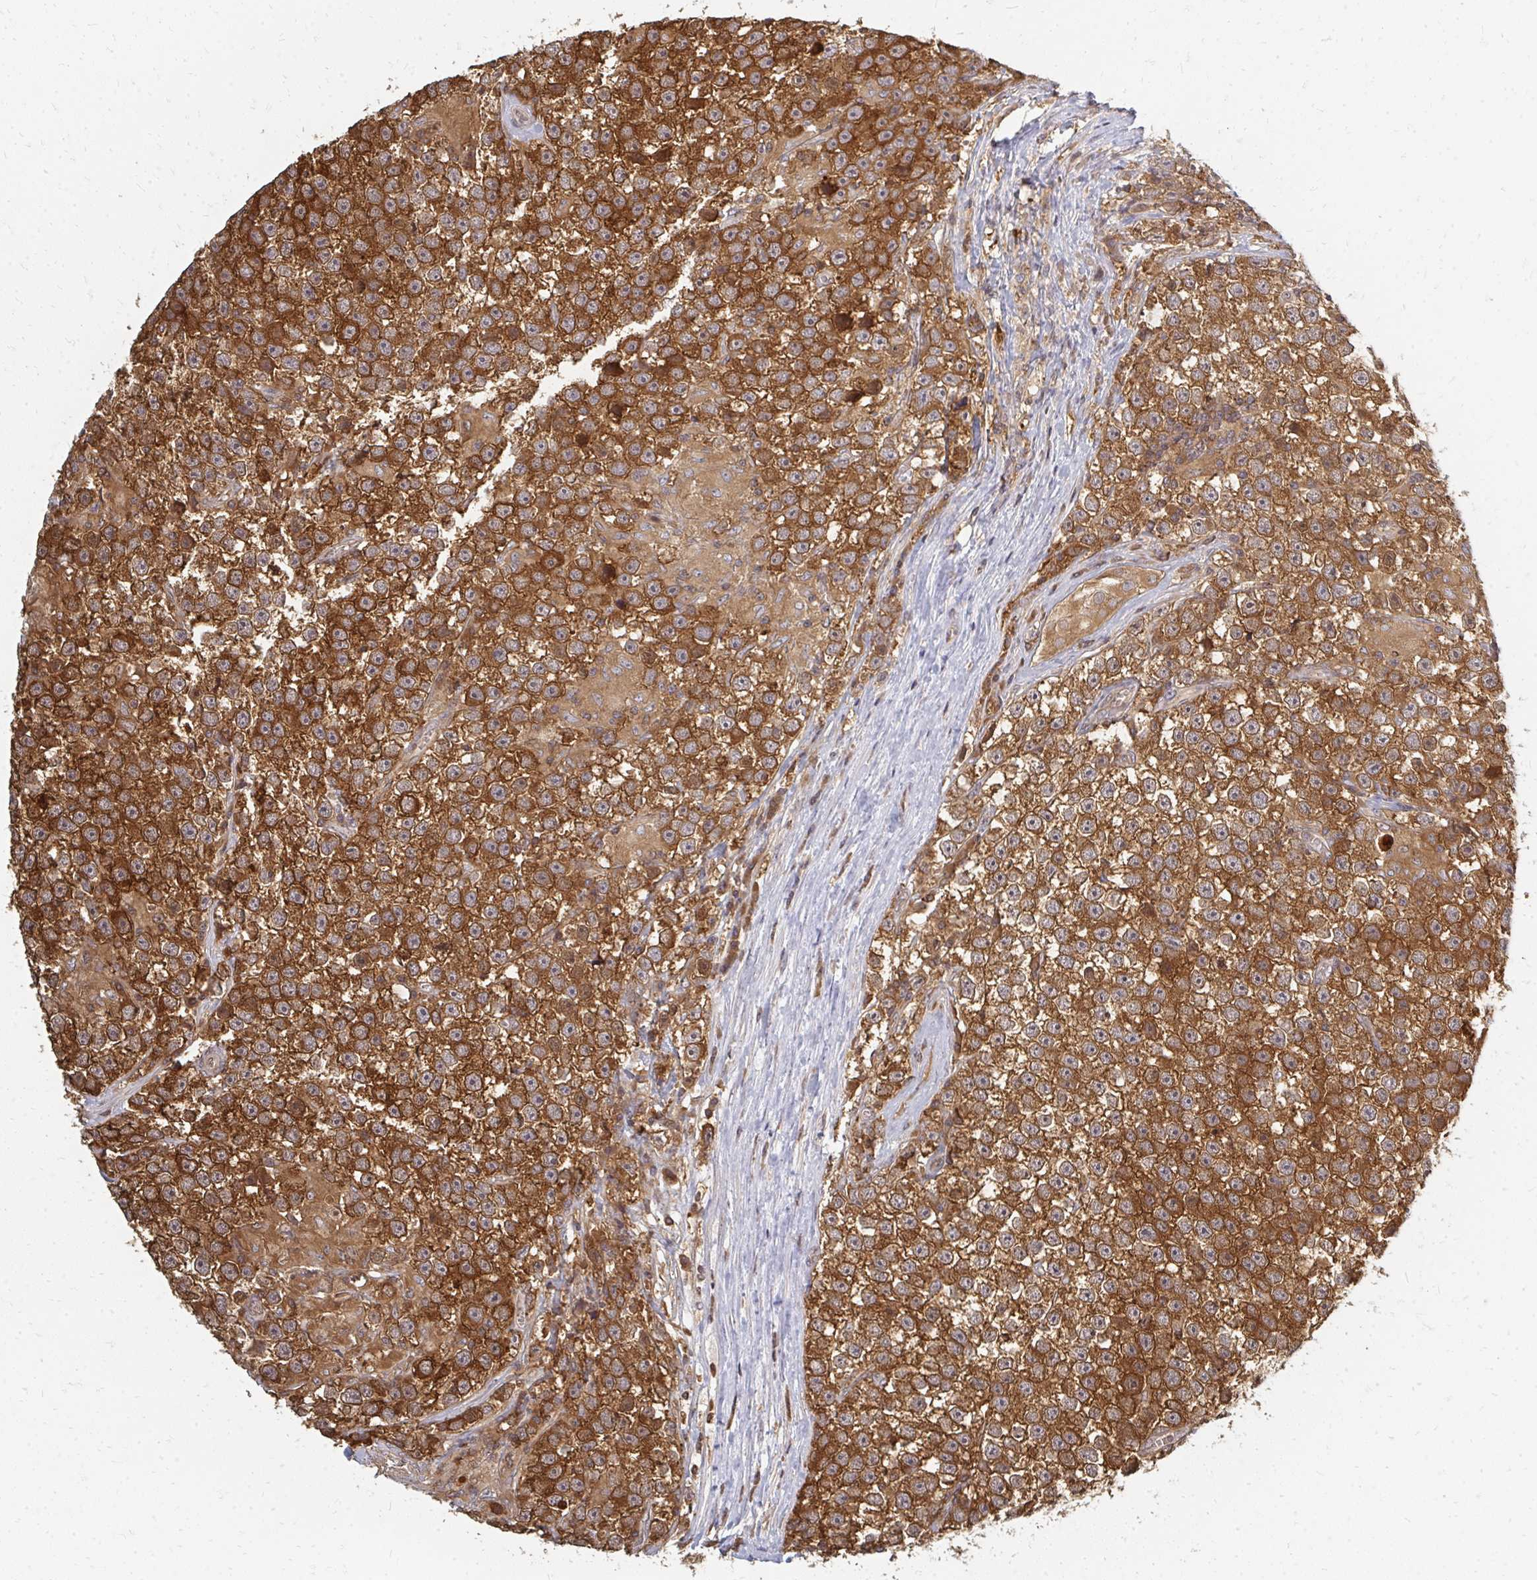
{"staining": {"intensity": "strong", "quantity": ">75%", "location": "cytoplasmic/membranous"}, "tissue": "testis cancer", "cell_type": "Tumor cells", "image_type": "cancer", "snomed": [{"axis": "morphology", "description": "Seminoma, NOS"}, {"axis": "topography", "description": "Testis"}], "caption": "This histopathology image demonstrates IHC staining of testis cancer (seminoma), with high strong cytoplasmic/membranous positivity in approximately >75% of tumor cells.", "gene": "ZNF285", "patient": {"sex": "male", "age": 31}}